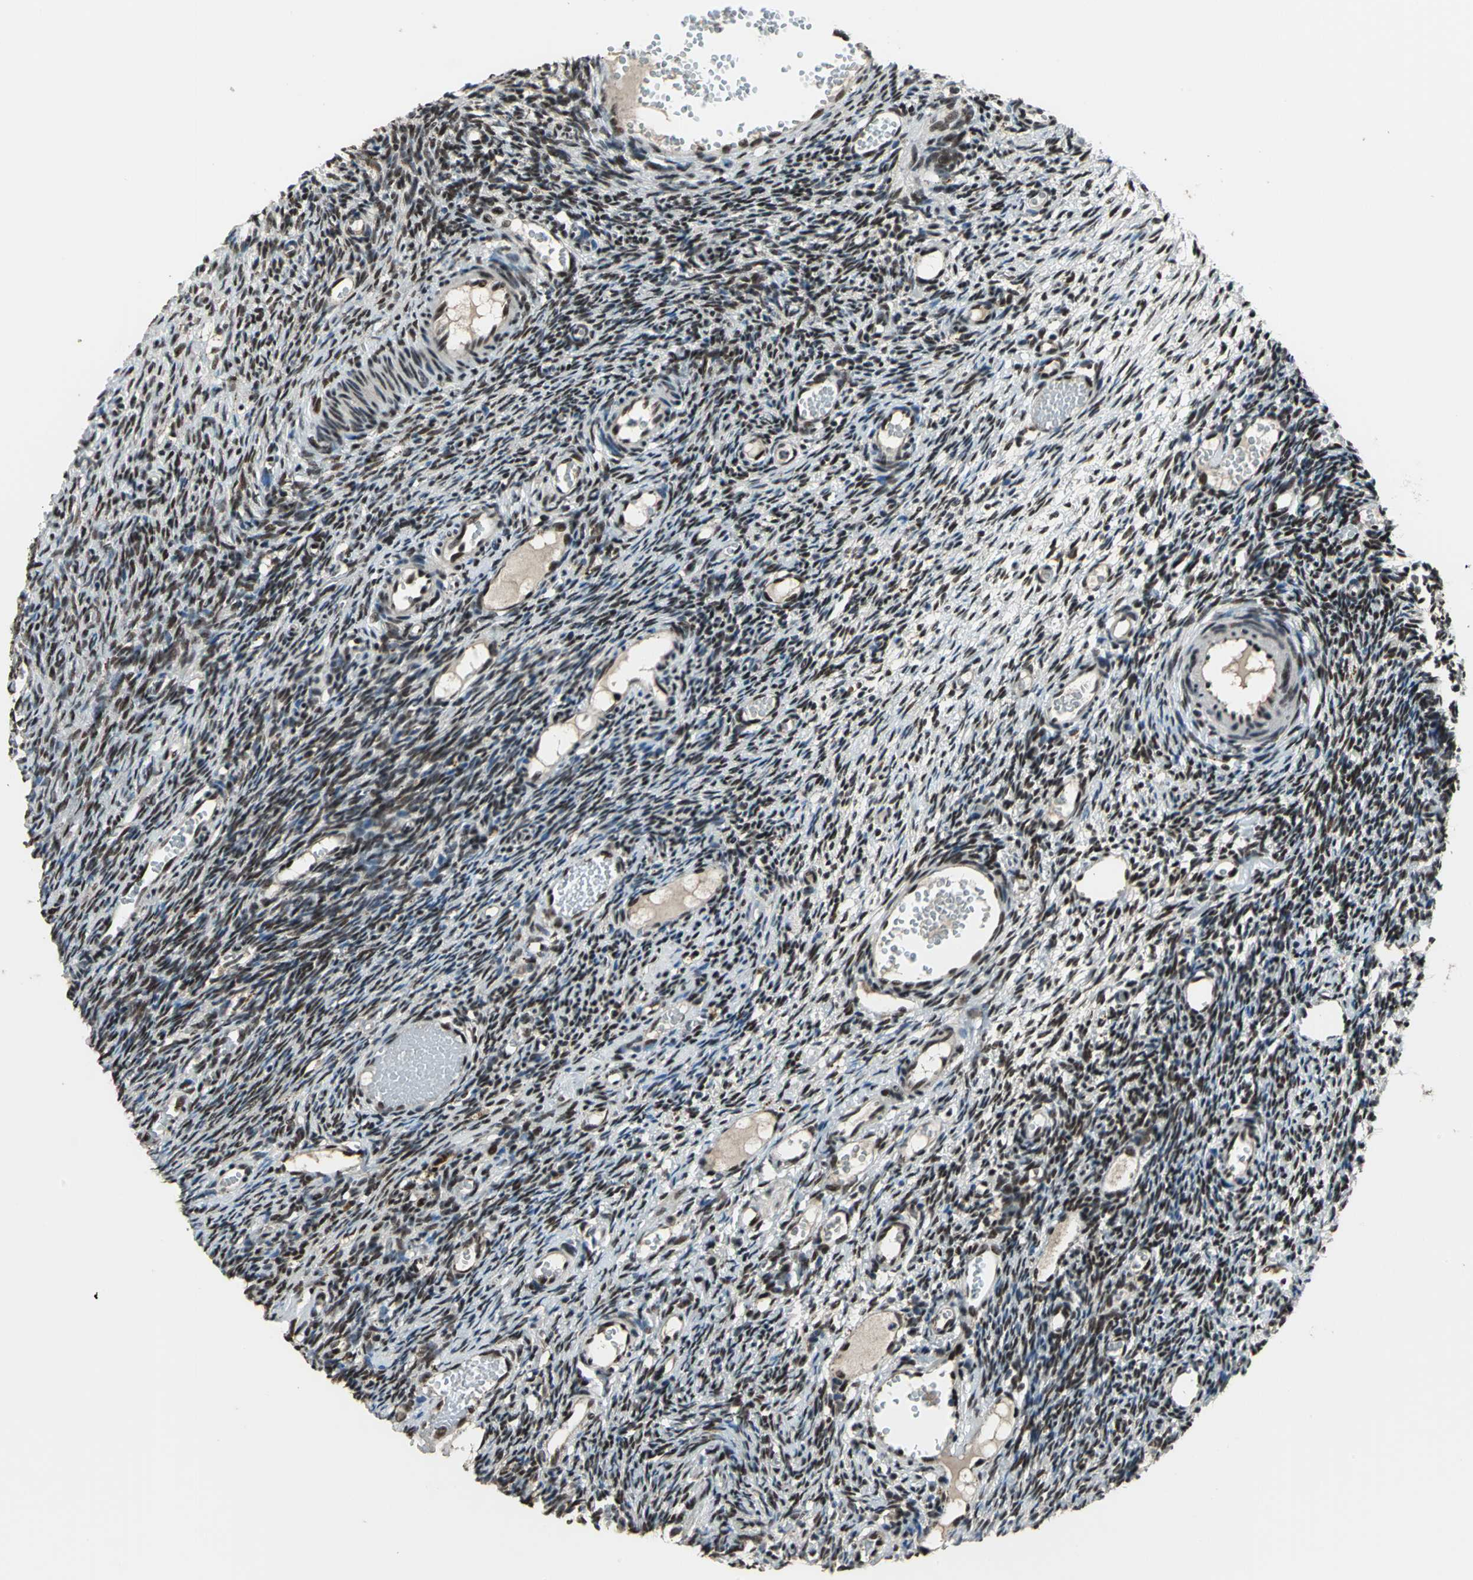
{"staining": {"intensity": "moderate", "quantity": "25%-75%", "location": "nuclear"}, "tissue": "ovary", "cell_type": "Ovarian stroma cells", "image_type": "normal", "snomed": [{"axis": "morphology", "description": "Normal tissue, NOS"}, {"axis": "topography", "description": "Ovary"}], "caption": "This photomicrograph reveals IHC staining of normal human ovary, with medium moderate nuclear positivity in about 25%-75% of ovarian stroma cells.", "gene": "ELF2", "patient": {"sex": "female", "age": 35}}